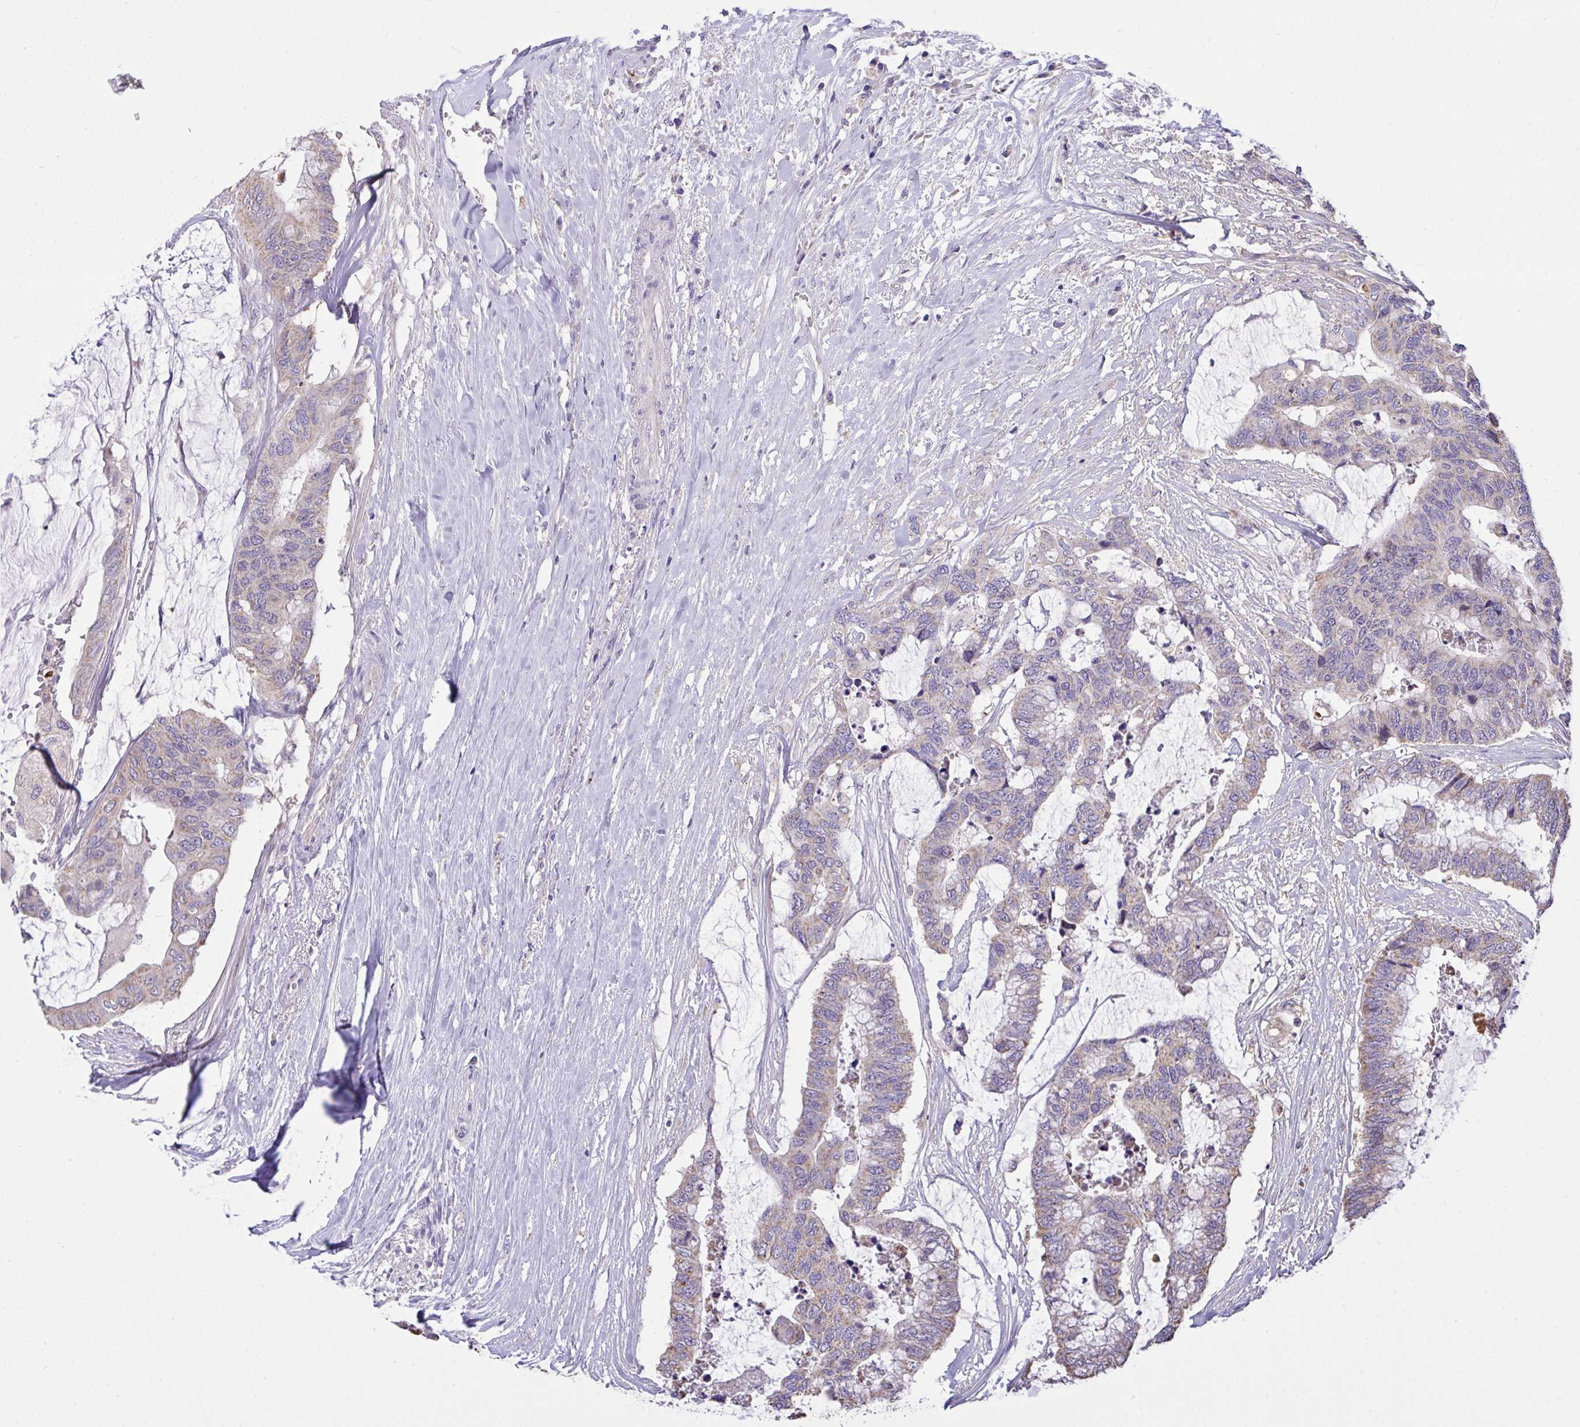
{"staining": {"intensity": "negative", "quantity": "none", "location": "none"}, "tissue": "colorectal cancer", "cell_type": "Tumor cells", "image_type": "cancer", "snomed": [{"axis": "morphology", "description": "Adenocarcinoma, NOS"}, {"axis": "topography", "description": "Rectum"}], "caption": "Immunohistochemistry (IHC) photomicrograph of colorectal cancer (adenocarcinoma) stained for a protein (brown), which shows no staining in tumor cells.", "gene": "PPM1H", "patient": {"sex": "female", "age": 59}}